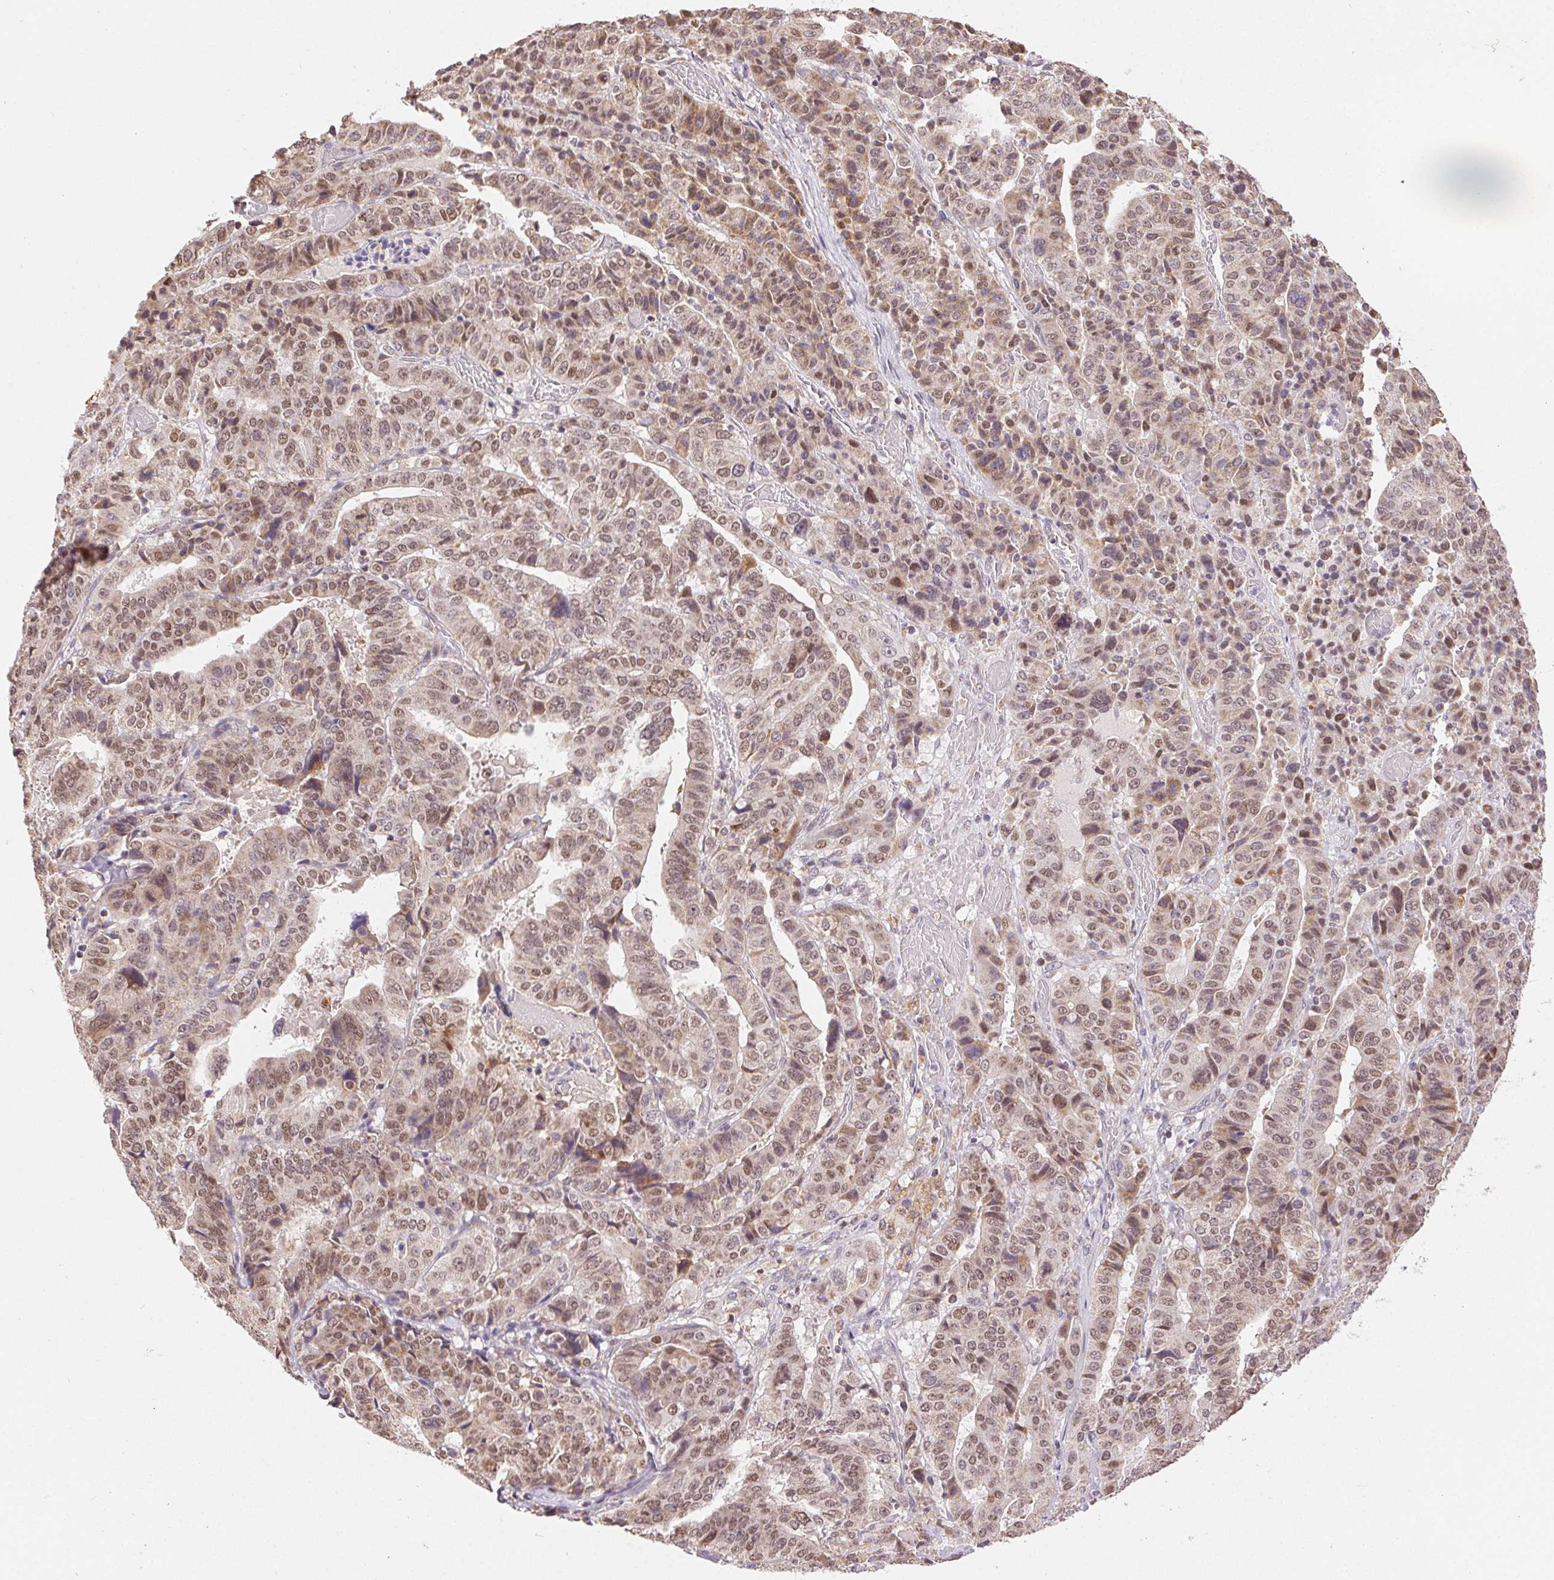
{"staining": {"intensity": "moderate", "quantity": ">75%", "location": "nuclear"}, "tissue": "stomach cancer", "cell_type": "Tumor cells", "image_type": "cancer", "snomed": [{"axis": "morphology", "description": "Adenocarcinoma, NOS"}, {"axis": "topography", "description": "Stomach"}], "caption": "Protein expression analysis of stomach adenocarcinoma exhibits moderate nuclear positivity in approximately >75% of tumor cells.", "gene": "PIWIL4", "patient": {"sex": "male", "age": 48}}